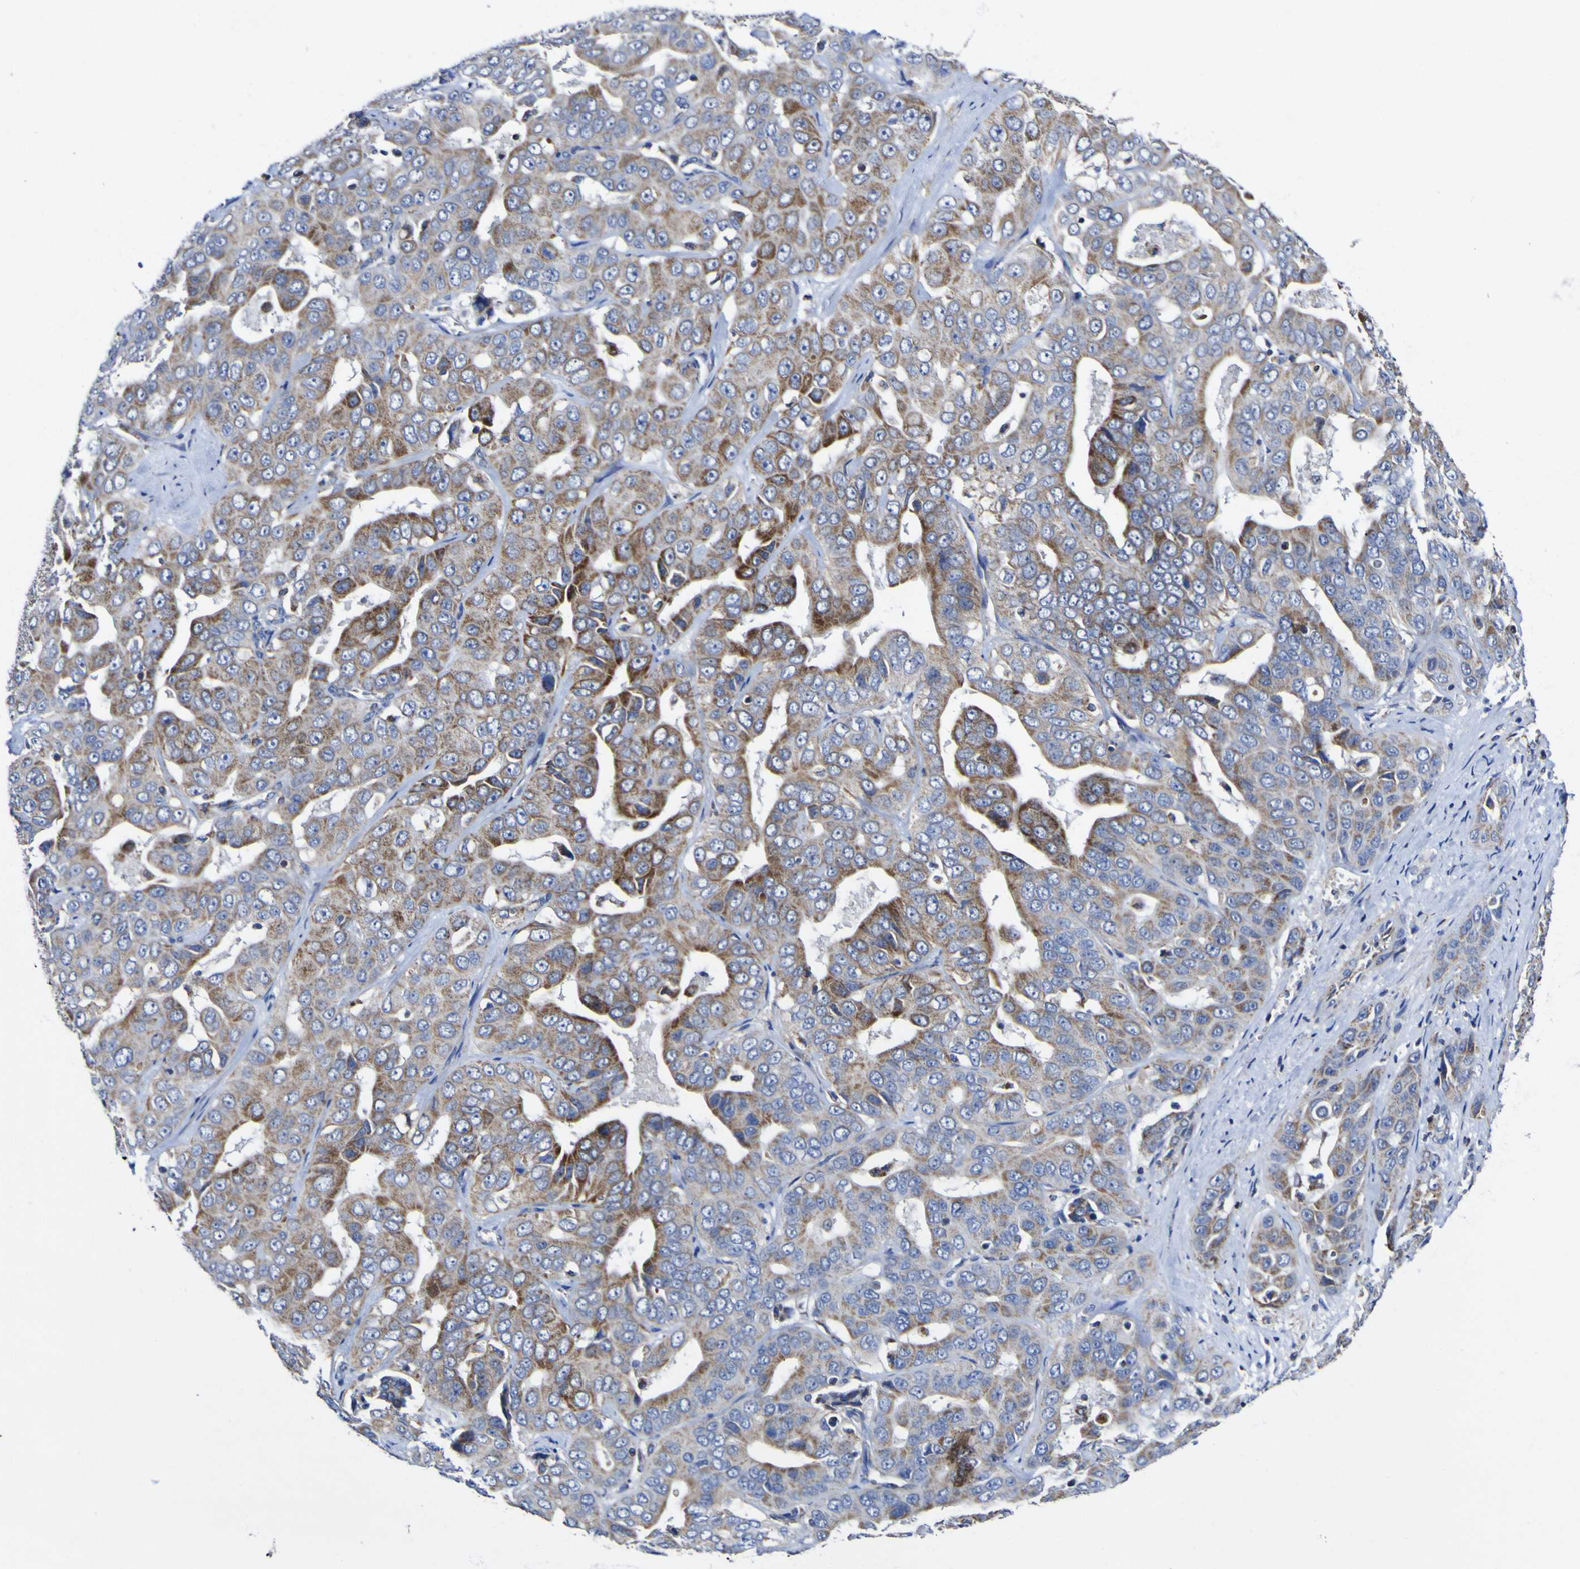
{"staining": {"intensity": "moderate", "quantity": ">75%", "location": "cytoplasmic/membranous"}, "tissue": "liver cancer", "cell_type": "Tumor cells", "image_type": "cancer", "snomed": [{"axis": "morphology", "description": "Cholangiocarcinoma"}, {"axis": "topography", "description": "Liver"}], "caption": "Immunohistochemistry micrograph of cholangiocarcinoma (liver) stained for a protein (brown), which shows medium levels of moderate cytoplasmic/membranous expression in approximately >75% of tumor cells.", "gene": "CCDC90B", "patient": {"sex": "female", "age": 52}}